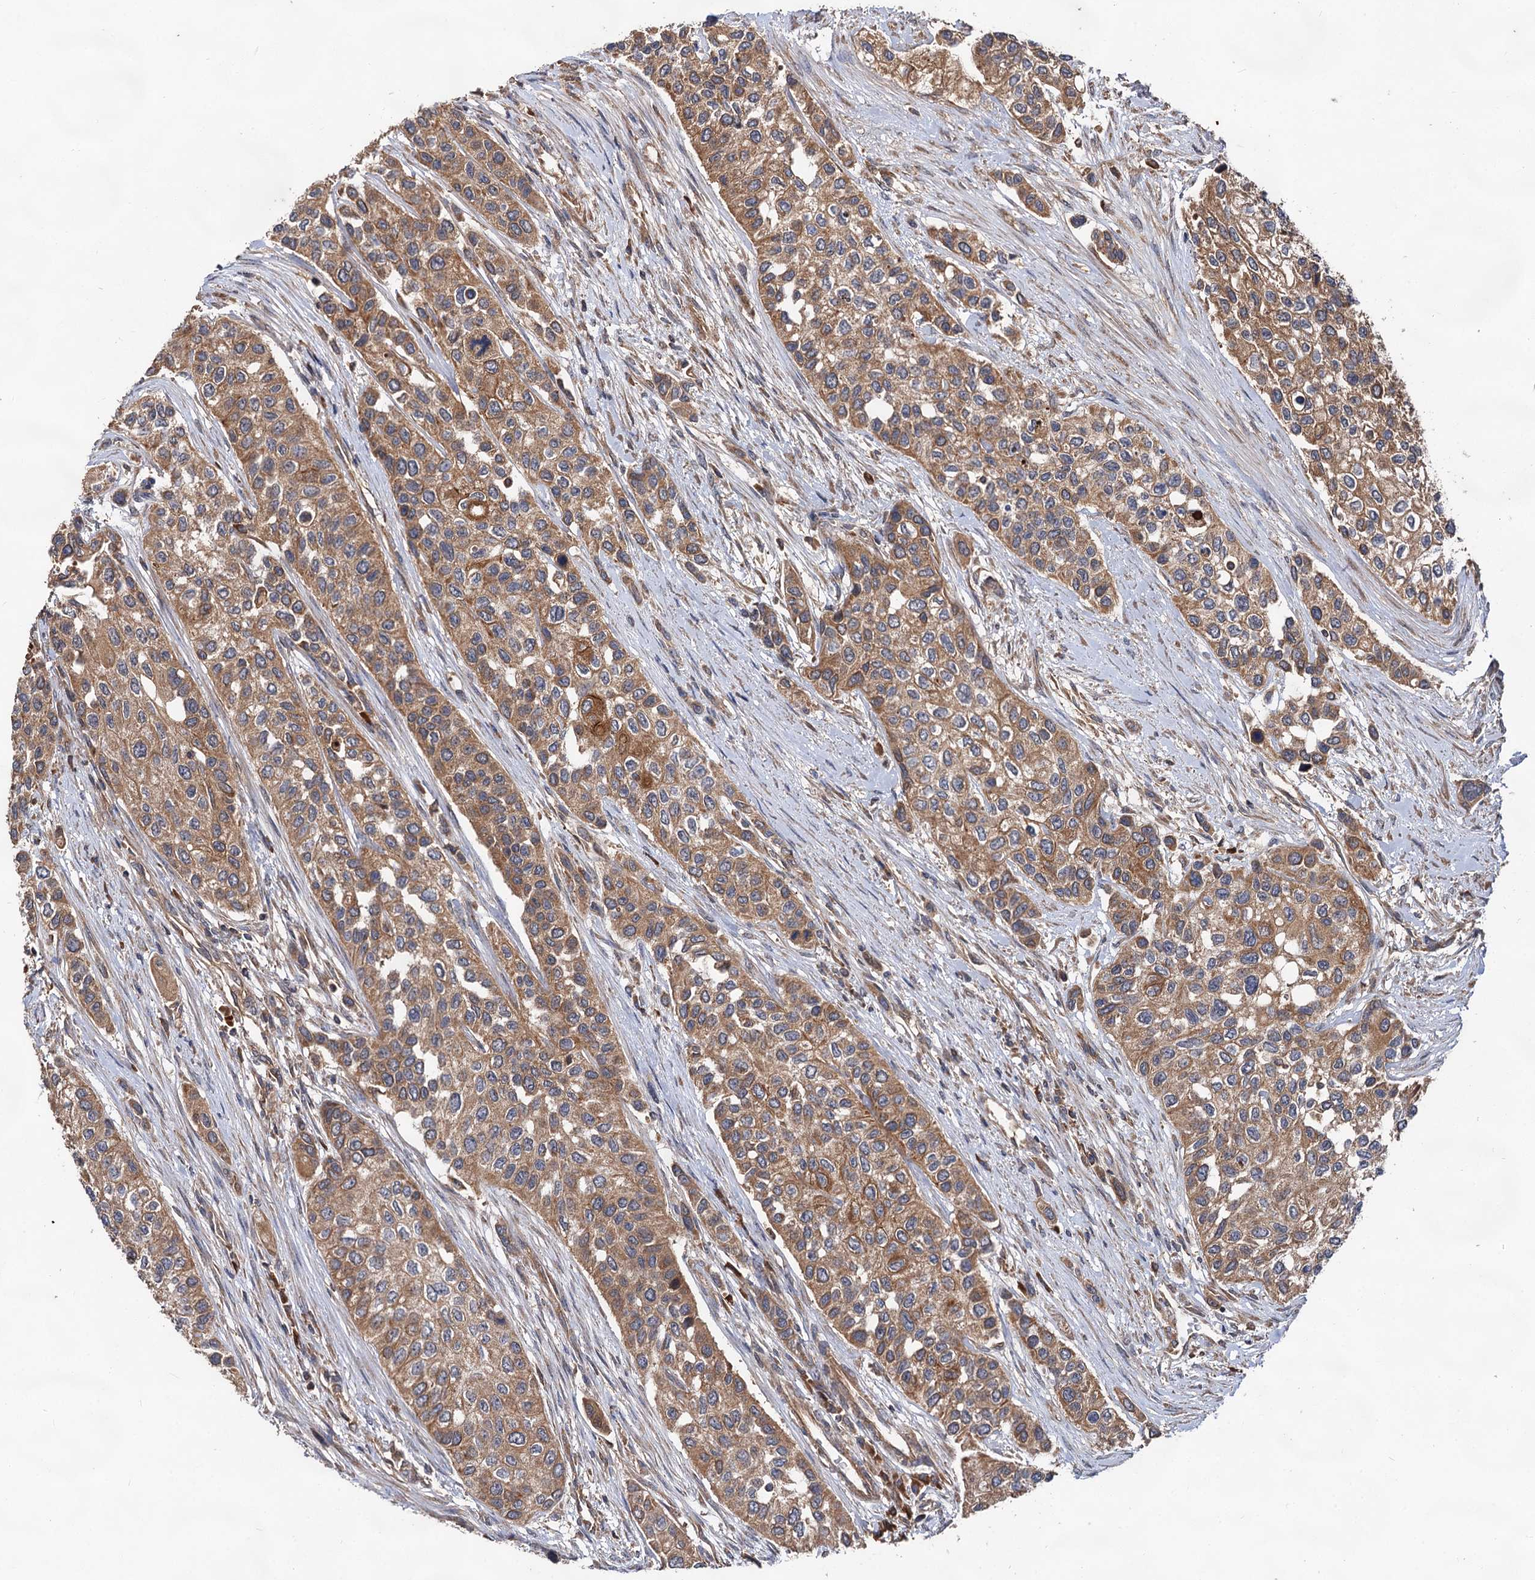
{"staining": {"intensity": "moderate", "quantity": ">75%", "location": "cytoplasmic/membranous"}, "tissue": "urothelial cancer", "cell_type": "Tumor cells", "image_type": "cancer", "snomed": [{"axis": "morphology", "description": "Normal tissue, NOS"}, {"axis": "morphology", "description": "Urothelial carcinoma, High grade"}, {"axis": "topography", "description": "Vascular tissue"}, {"axis": "topography", "description": "Urinary bladder"}], "caption": "This micrograph reveals IHC staining of human urothelial cancer, with medium moderate cytoplasmic/membranous expression in about >75% of tumor cells.", "gene": "TEX9", "patient": {"sex": "female", "age": 56}}